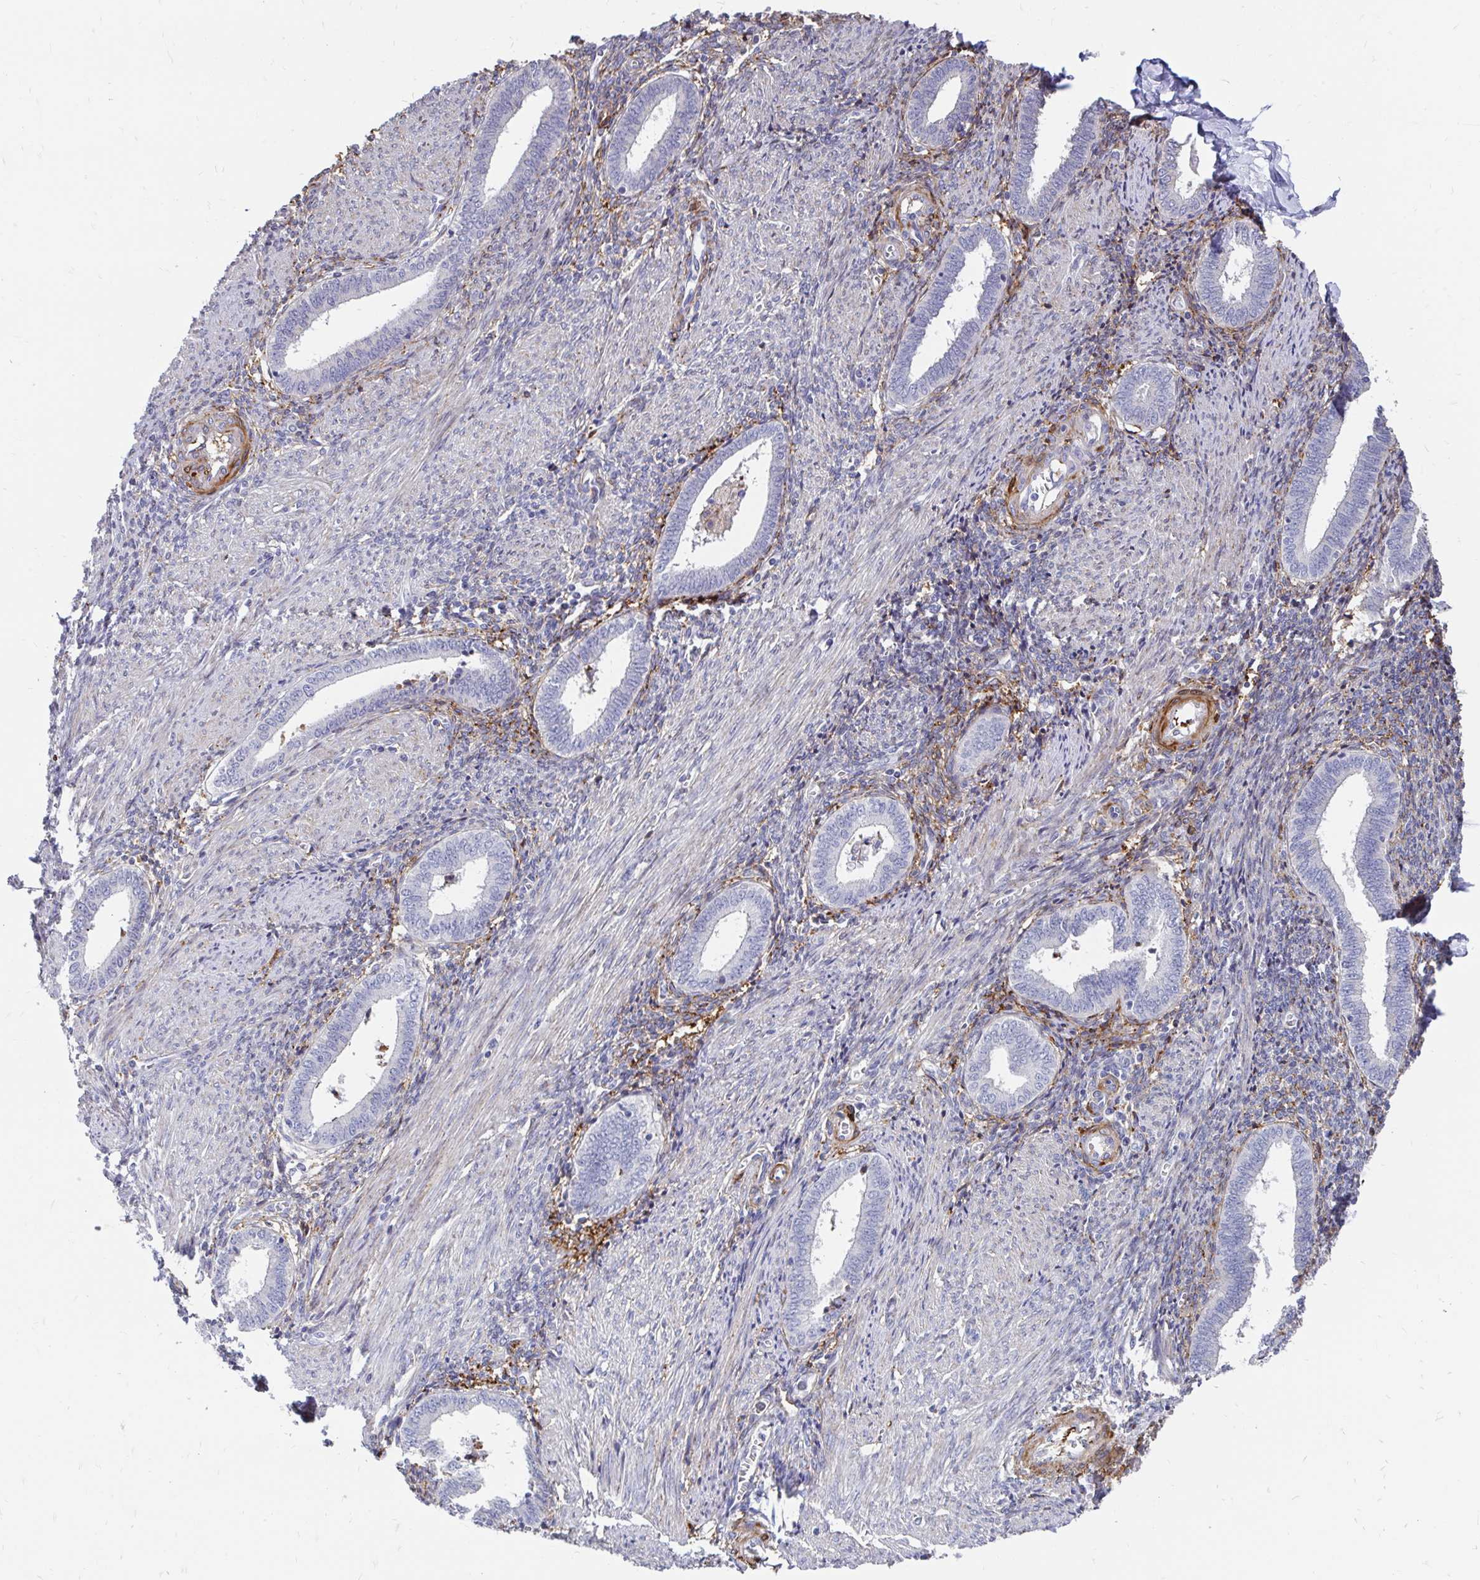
{"staining": {"intensity": "negative", "quantity": "none", "location": "none"}, "tissue": "endometrium", "cell_type": "Cells in endometrial stroma", "image_type": "normal", "snomed": [{"axis": "morphology", "description": "Normal tissue, NOS"}, {"axis": "topography", "description": "Endometrium"}], "caption": "Immunohistochemistry (IHC) histopathology image of normal human endometrium stained for a protein (brown), which demonstrates no staining in cells in endometrial stroma. (DAB (3,3'-diaminobenzidine) immunohistochemistry (IHC), high magnification).", "gene": "CDKL1", "patient": {"sex": "female", "age": 42}}